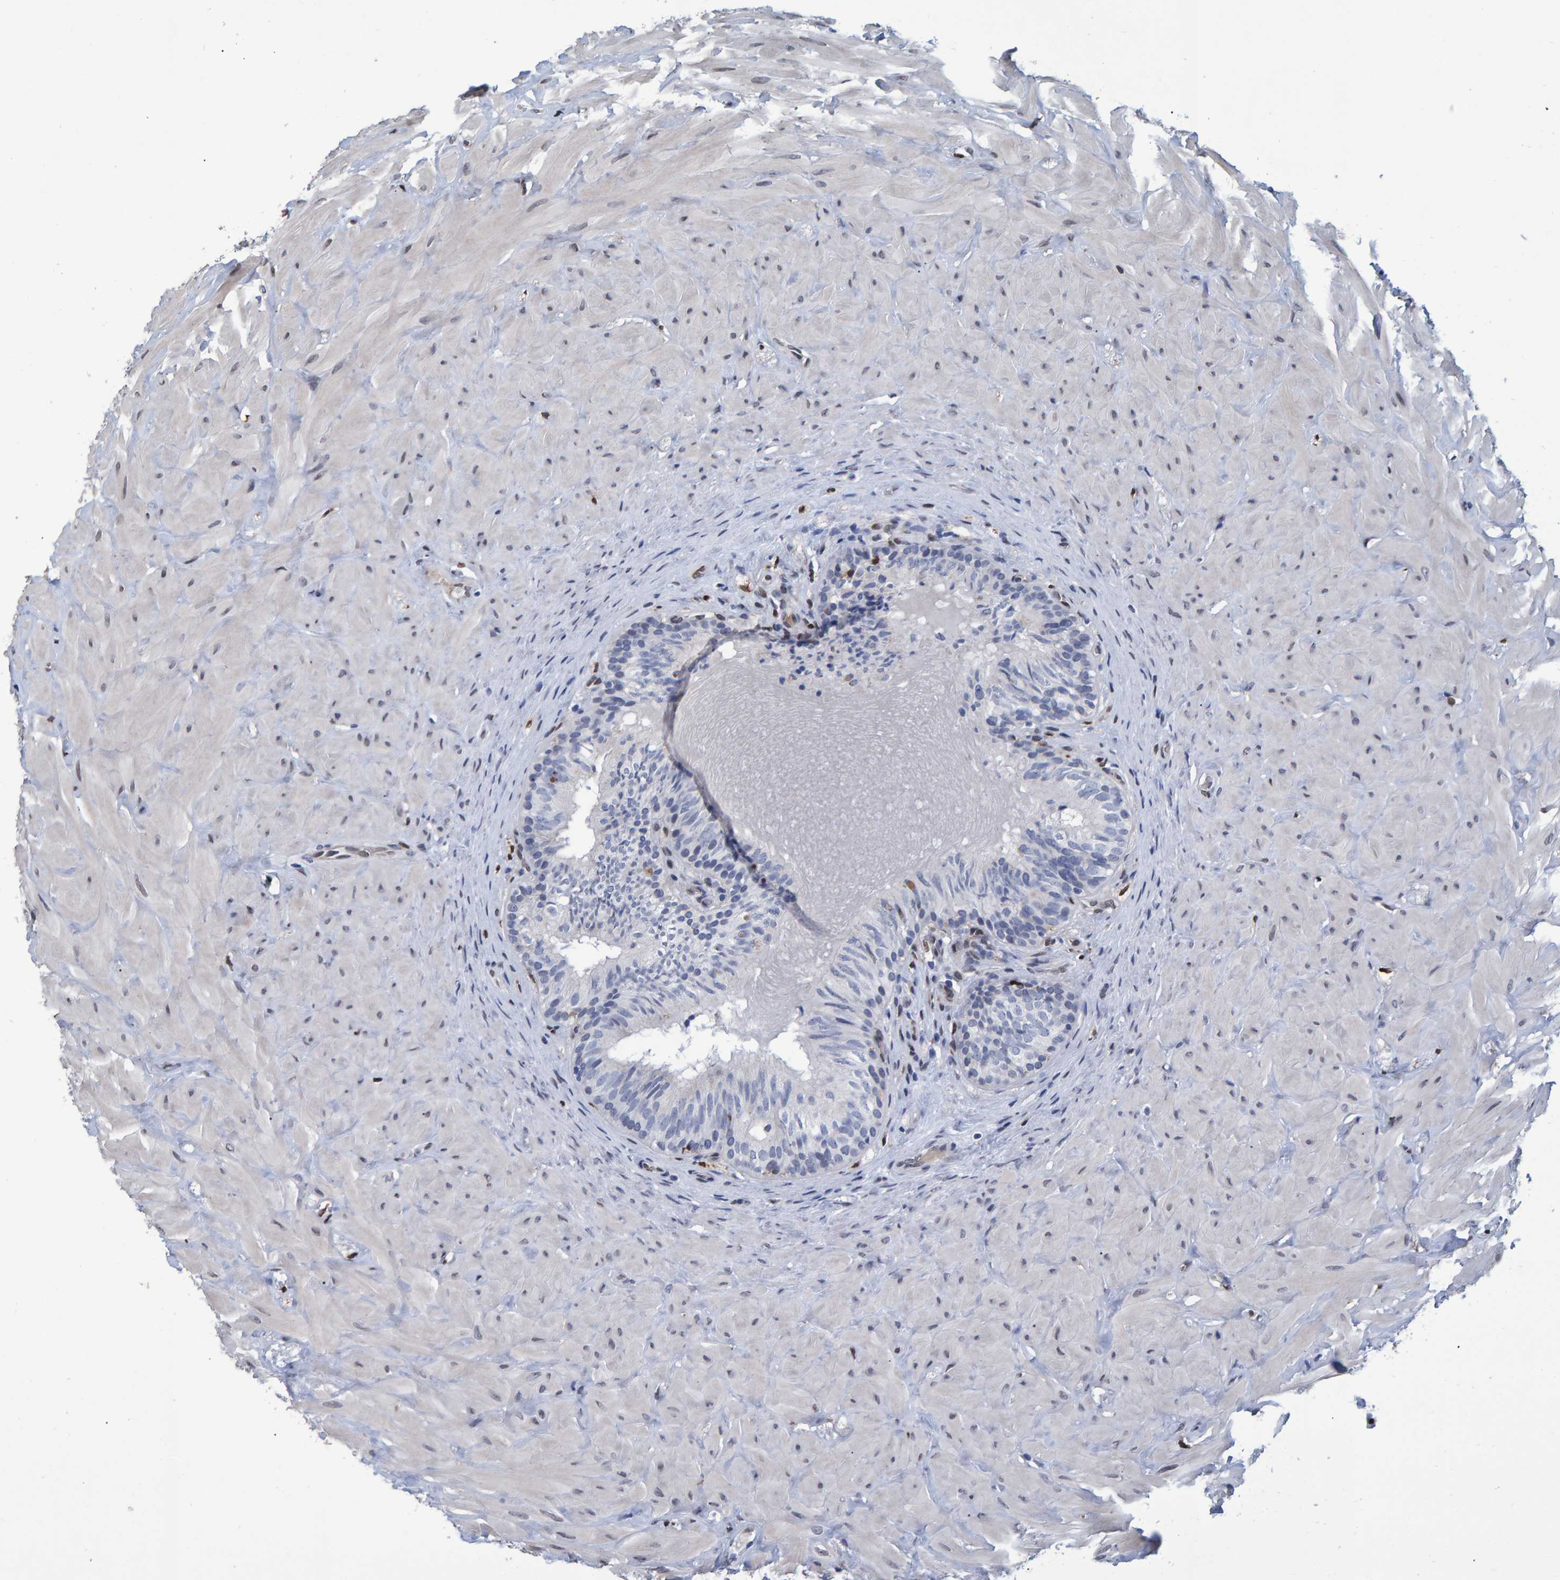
{"staining": {"intensity": "negative", "quantity": "none", "location": "none"}, "tissue": "epididymis", "cell_type": "Glandular cells", "image_type": "normal", "snomed": [{"axis": "morphology", "description": "Normal tissue, NOS"}, {"axis": "topography", "description": "Soft tissue"}, {"axis": "topography", "description": "Epididymis"}], "caption": "A histopathology image of epididymis stained for a protein reveals no brown staining in glandular cells. The staining is performed using DAB brown chromogen with nuclei counter-stained in using hematoxylin.", "gene": "QKI", "patient": {"sex": "male", "age": 26}}